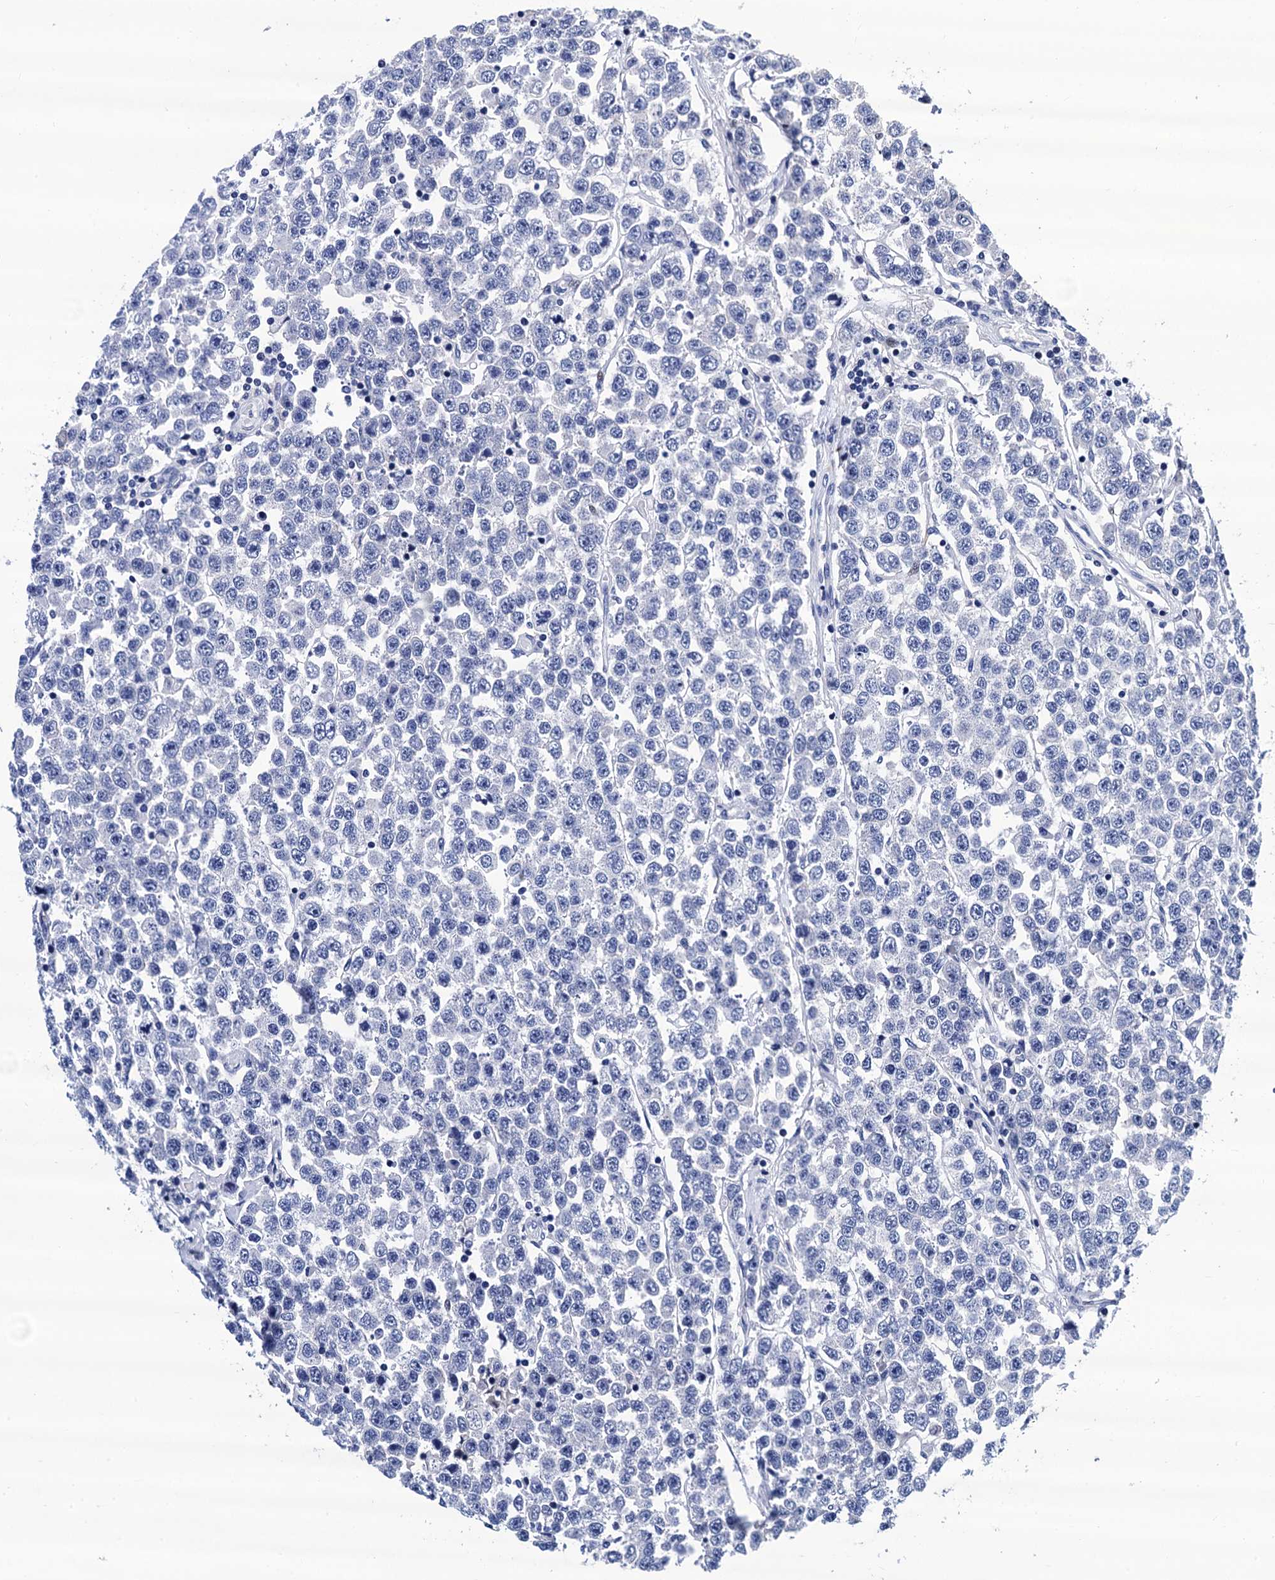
{"staining": {"intensity": "negative", "quantity": "none", "location": "none"}, "tissue": "testis cancer", "cell_type": "Tumor cells", "image_type": "cancer", "snomed": [{"axis": "morphology", "description": "Seminoma, NOS"}, {"axis": "topography", "description": "Testis"}], "caption": "High power microscopy micrograph of an immunohistochemistry micrograph of testis cancer (seminoma), revealing no significant positivity in tumor cells.", "gene": "LRRC30", "patient": {"sex": "male", "age": 28}}